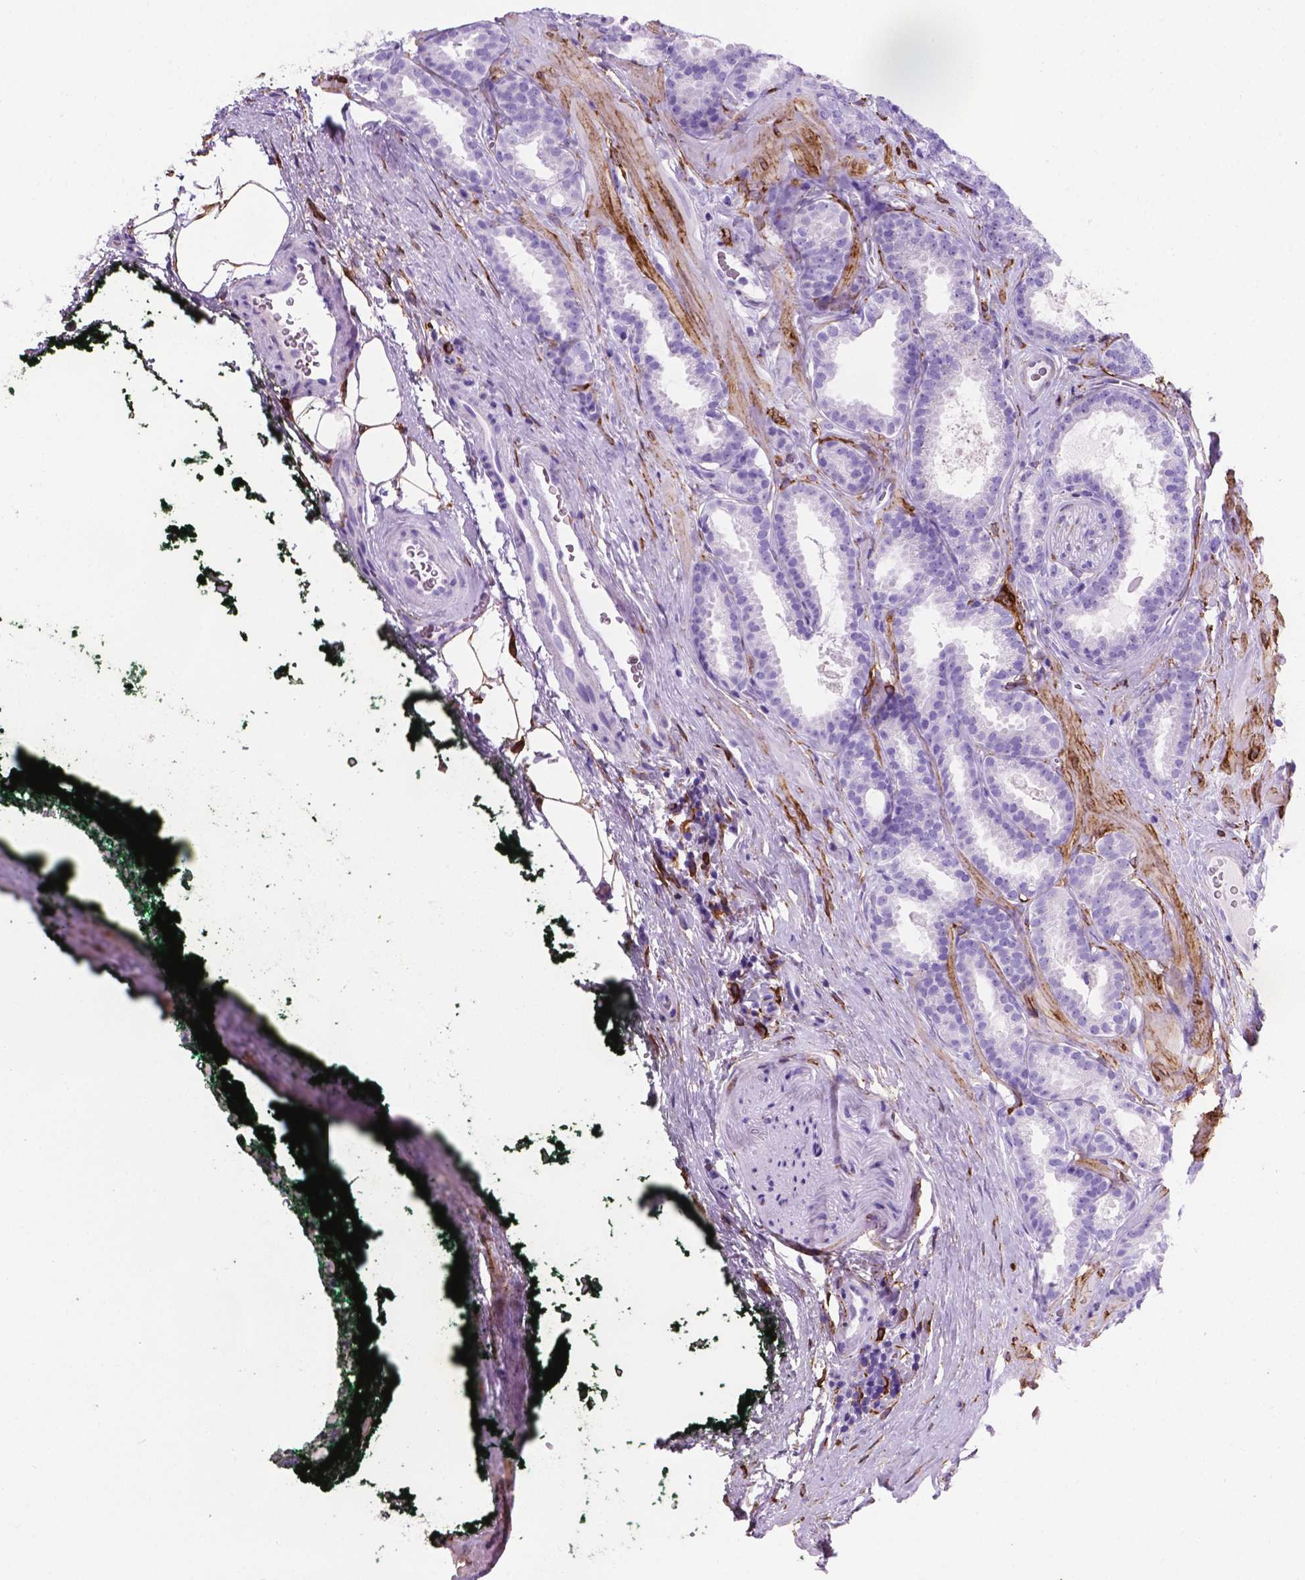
{"staining": {"intensity": "negative", "quantity": "none", "location": "none"}, "tissue": "prostate cancer", "cell_type": "Tumor cells", "image_type": "cancer", "snomed": [{"axis": "morphology", "description": "Adenocarcinoma, NOS"}, {"axis": "topography", "description": "Prostate"}], "caption": "Immunohistochemistry image of human prostate cancer (adenocarcinoma) stained for a protein (brown), which displays no staining in tumor cells.", "gene": "MACF1", "patient": {"sex": "male", "age": 64}}